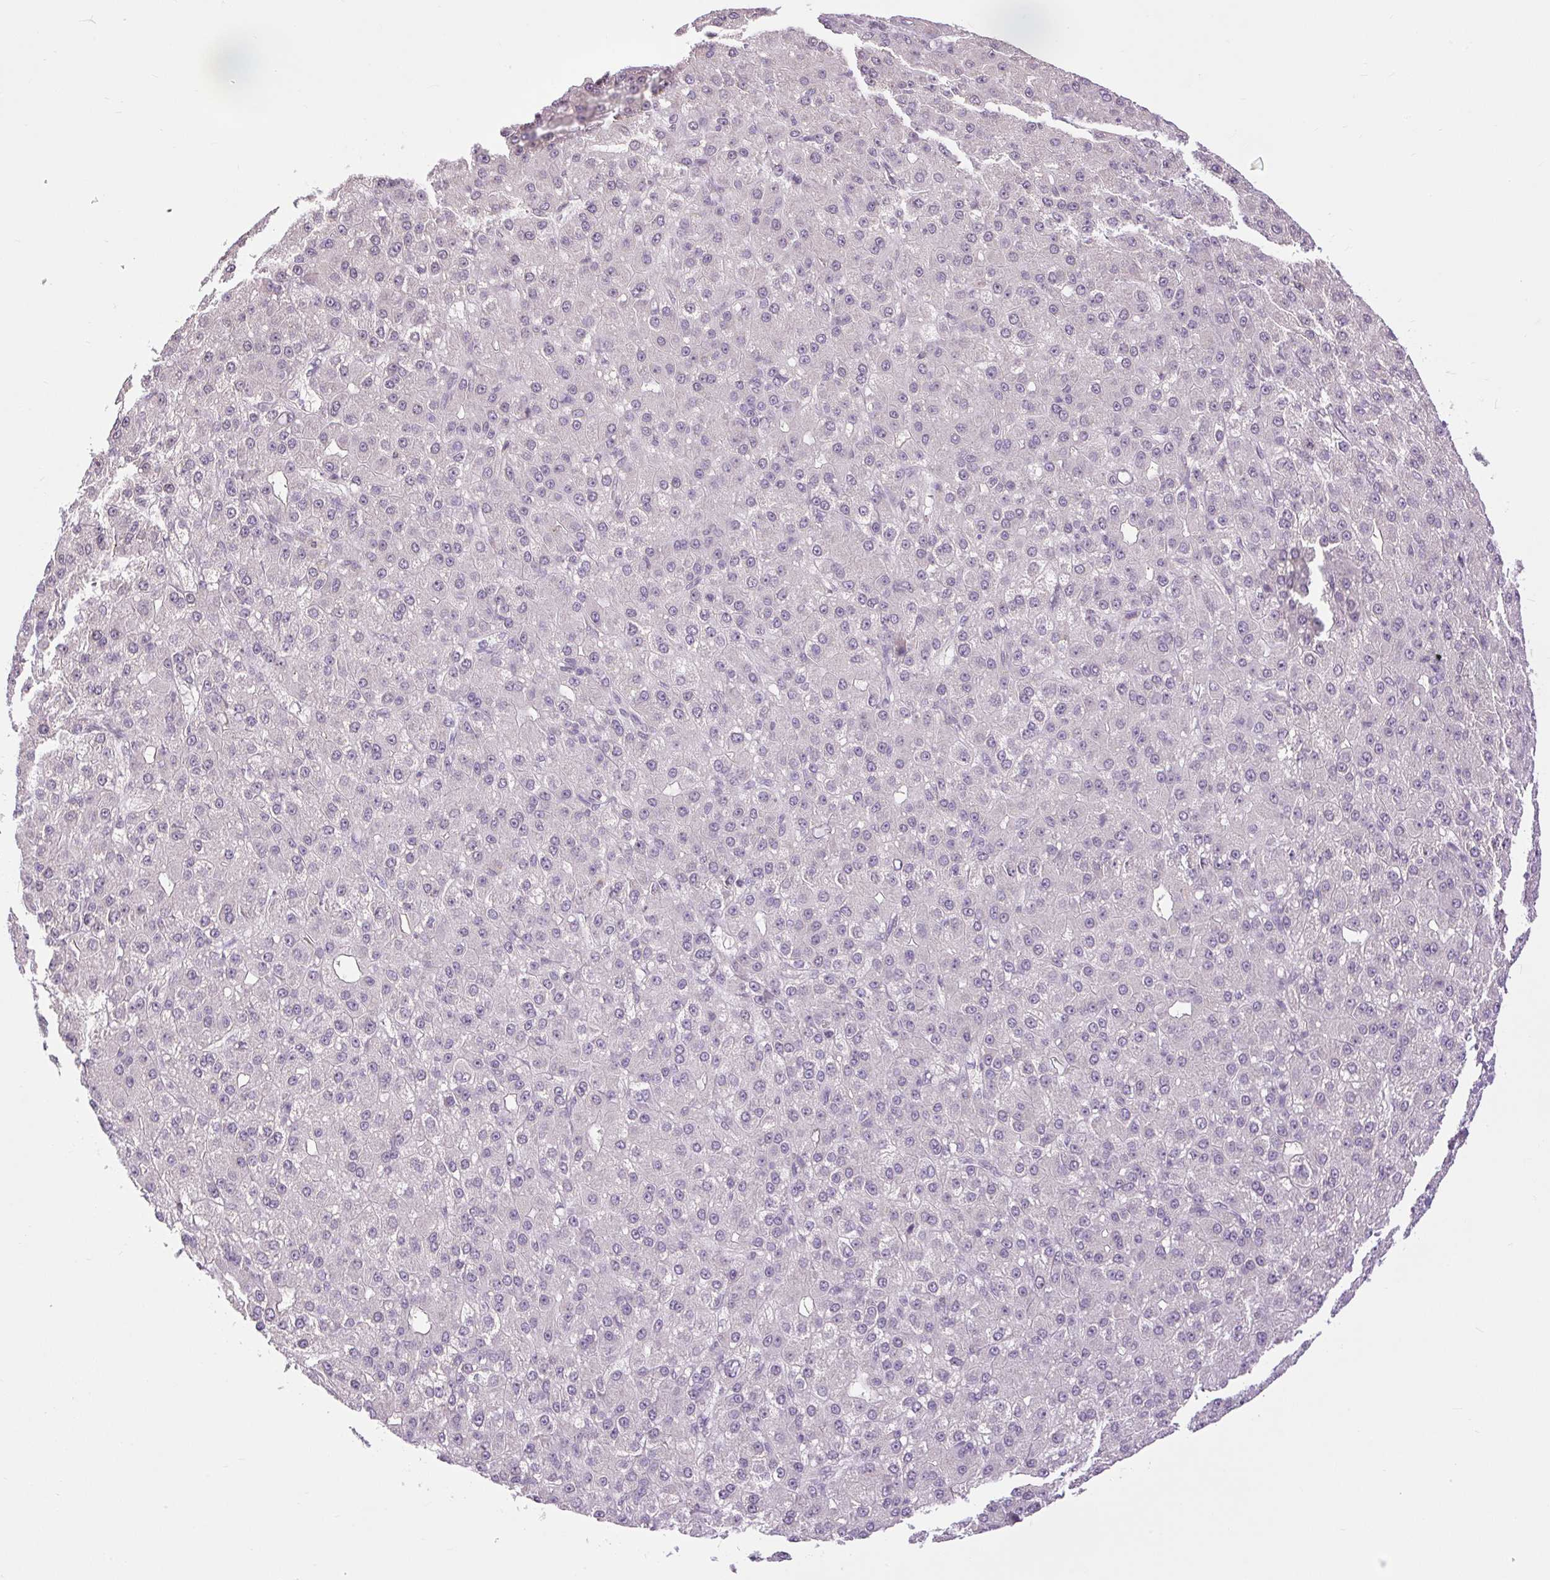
{"staining": {"intensity": "weak", "quantity": "<25%", "location": "nuclear"}, "tissue": "liver cancer", "cell_type": "Tumor cells", "image_type": "cancer", "snomed": [{"axis": "morphology", "description": "Carcinoma, Hepatocellular, NOS"}, {"axis": "topography", "description": "Liver"}], "caption": "This histopathology image is of liver cancer stained with immunohistochemistry to label a protein in brown with the nuclei are counter-stained blue. There is no expression in tumor cells.", "gene": "RACGAP1", "patient": {"sex": "male", "age": 67}}